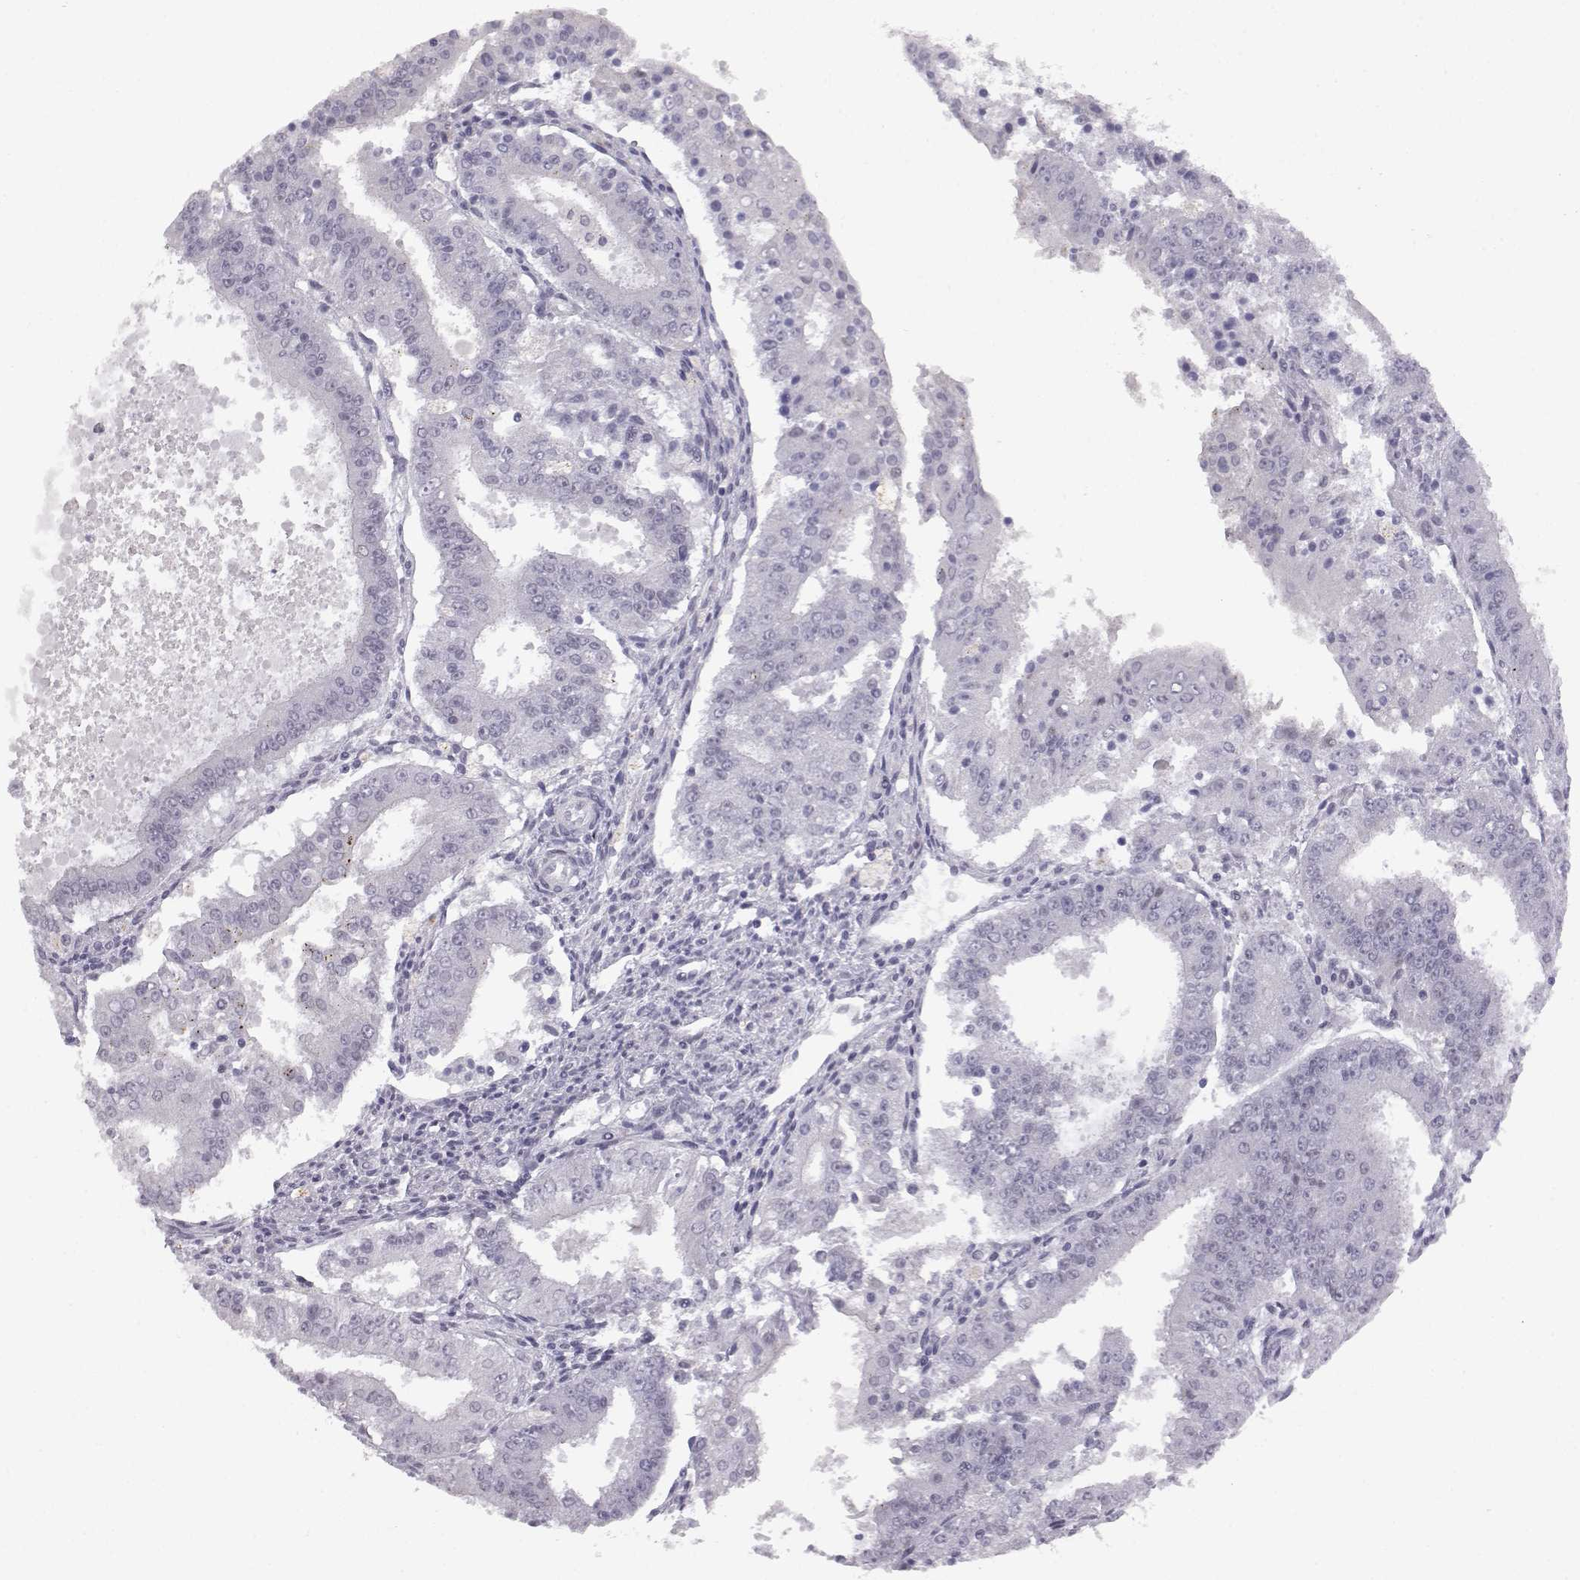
{"staining": {"intensity": "negative", "quantity": "none", "location": "none"}, "tissue": "ovarian cancer", "cell_type": "Tumor cells", "image_type": "cancer", "snomed": [{"axis": "morphology", "description": "Carcinoma, endometroid"}, {"axis": "topography", "description": "Ovary"}], "caption": "Micrograph shows no significant protein expression in tumor cells of ovarian cancer. (DAB (3,3'-diaminobenzidine) immunohistochemistry (IHC) with hematoxylin counter stain).", "gene": "VGF", "patient": {"sex": "female", "age": 42}}